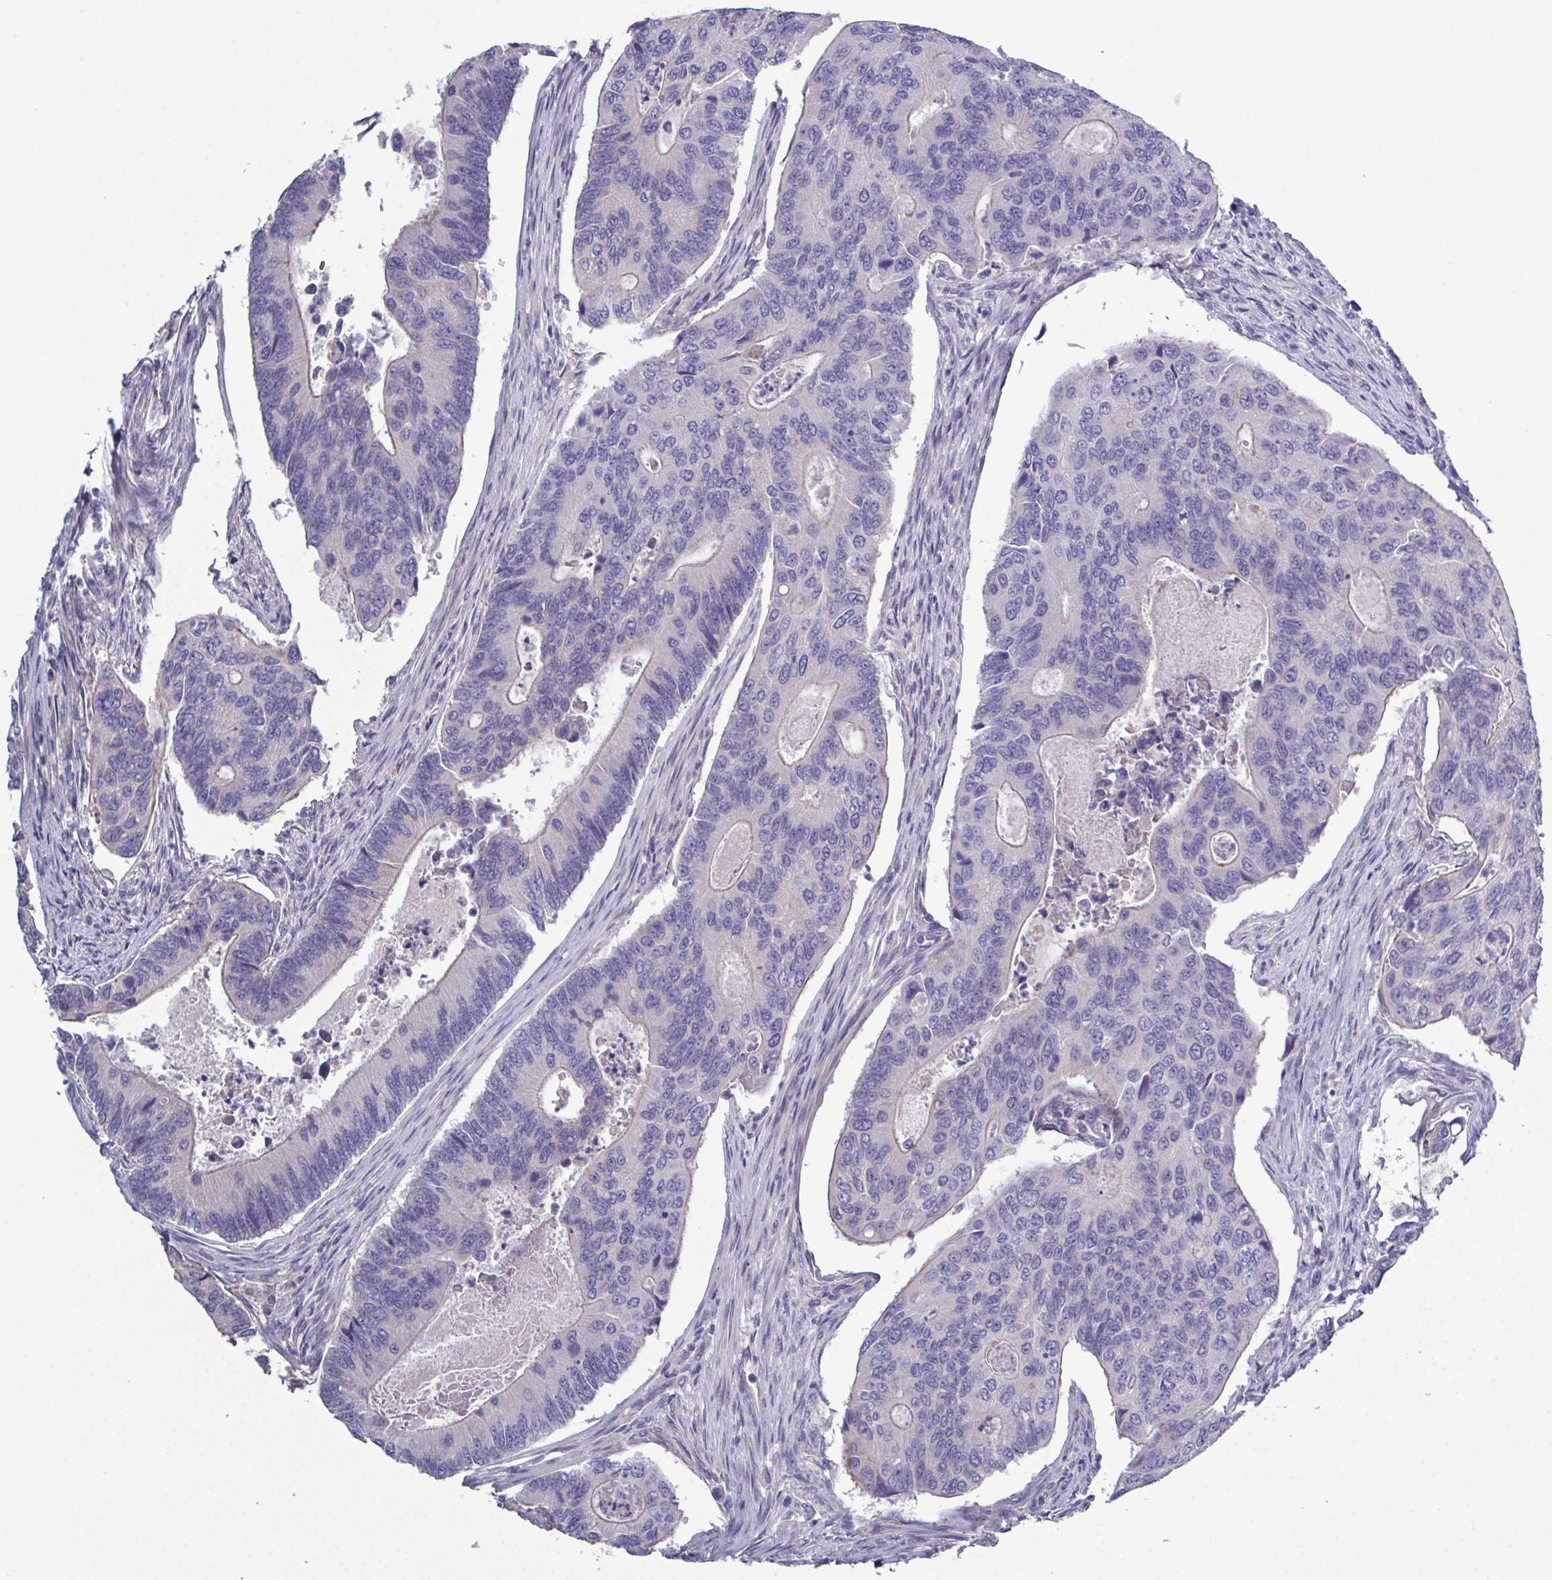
{"staining": {"intensity": "negative", "quantity": "none", "location": "none"}, "tissue": "colorectal cancer", "cell_type": "Tumor cells", "image_type": "cancer", "snomed": [{"axis": "morphology", "description": "Adenocarcinoma, NOS"}, {"axis": "topography", "description": "Colon"}], "caption": "Immunohistochemistry histopathology image of neoplastic tissue: human colorectal cancer (adenocarcinoma) stained with DAB demonstrates no significant protein staining in tumor cells.", "gene": "GLDC", "patient": {"sex": "female", "age": 67}}